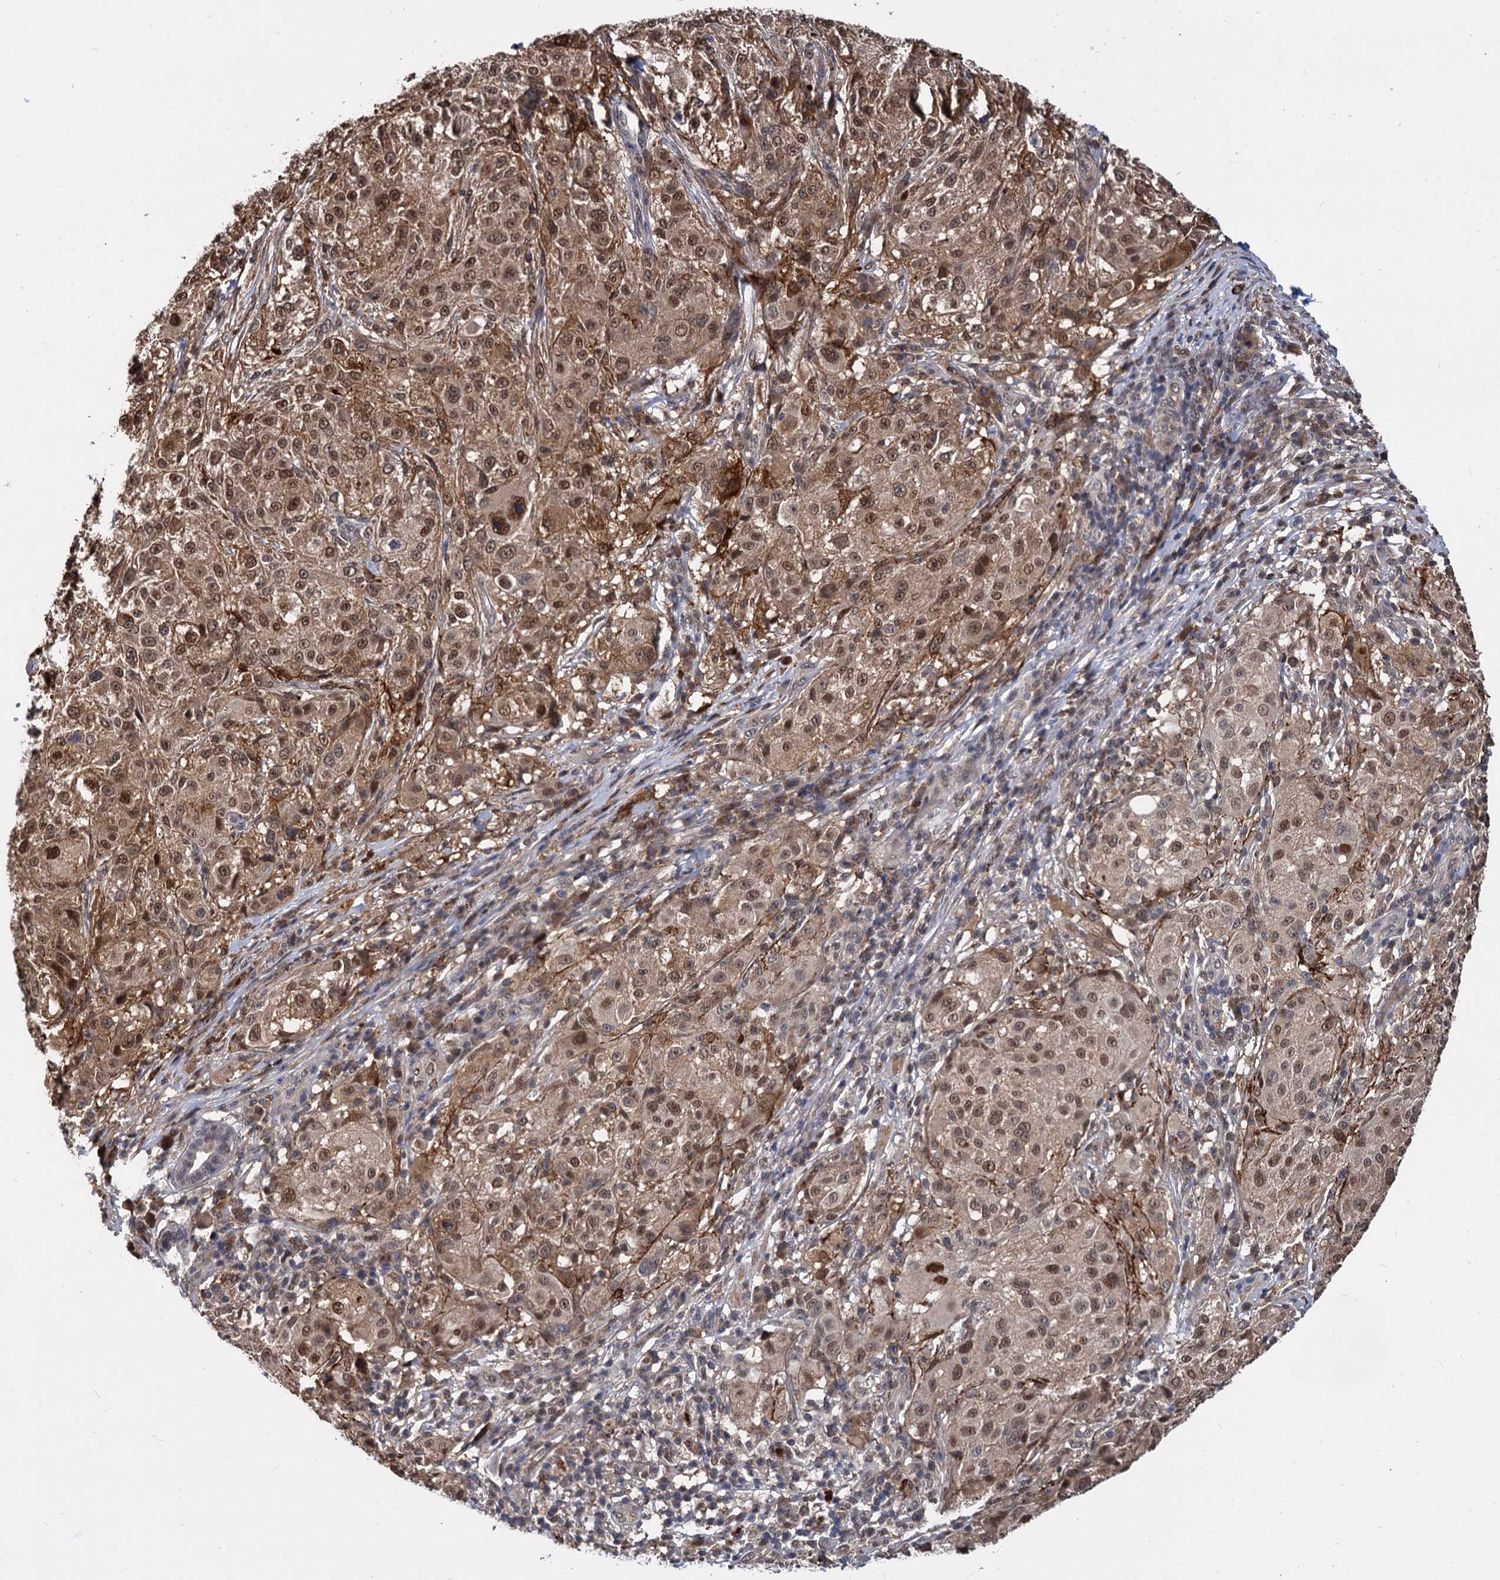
{"staining": {"intensity": "moderate", "quantity": ">75%", "location": "cytoplasmic/membranous,nuclear"}, "tissue": "melanoma", "cell_type": "Tumor cells", "image_type": "cancer", "snomed": [{"axis": "morphology", "description": "Necrosis, NOS"}, {"axis": "morphology", "description": "Malignant melanoma, NOS"}, {"axis": "topography", "description": "Skin"}], "caption": "A photomicrograph of malignant melanoma stained for a protein demonstrates moderate cytoplasmic/membranous and nuclear brown staining in tumor cells. The protein is shown in brown color, while the nuclei are stained blue.", "gene": "PSMD4", "patient": {"sex": "female", "age": 87}}